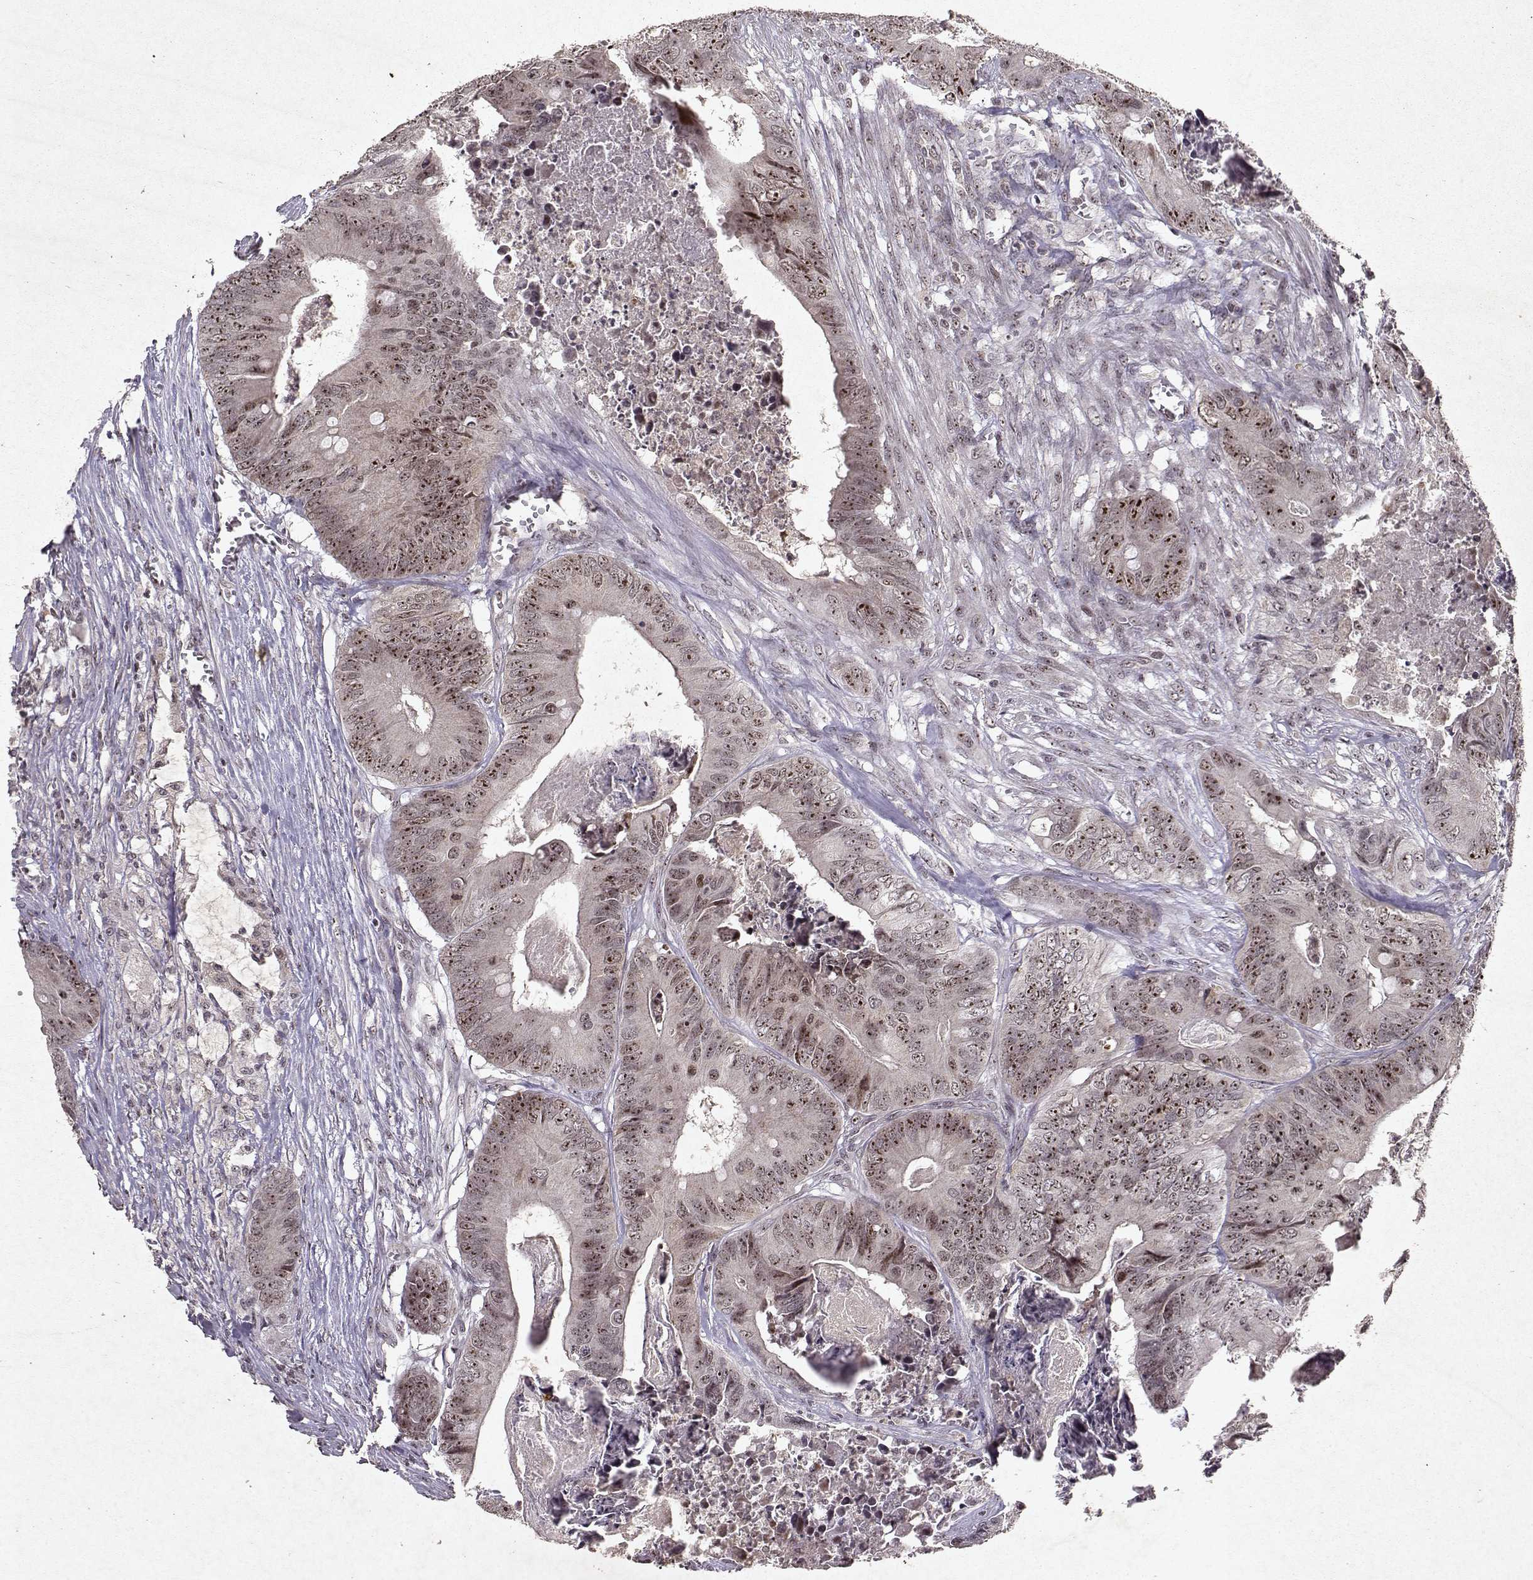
{"staining": {"intensity": "moderate", "quantity": ">75%", "location": "nuclear"}, "tissue": "colorectal cancer", "cell_type": "Tumor cells", "image_type": "cancer", "snomed": [{"axis": "morphology", "description": "Adenocarcinoma, NOS"}, {"axis": "topography", "description": "Colon"}], "caption": "A high-resolution image shows immunohistochemistry staining of colorectal cancer (adenocarcinoma), which shows moderate nuclear expression in about >75% of tumor cells.", "gene": "DDX56", "patient": {"sex": "male", "age": 84}}